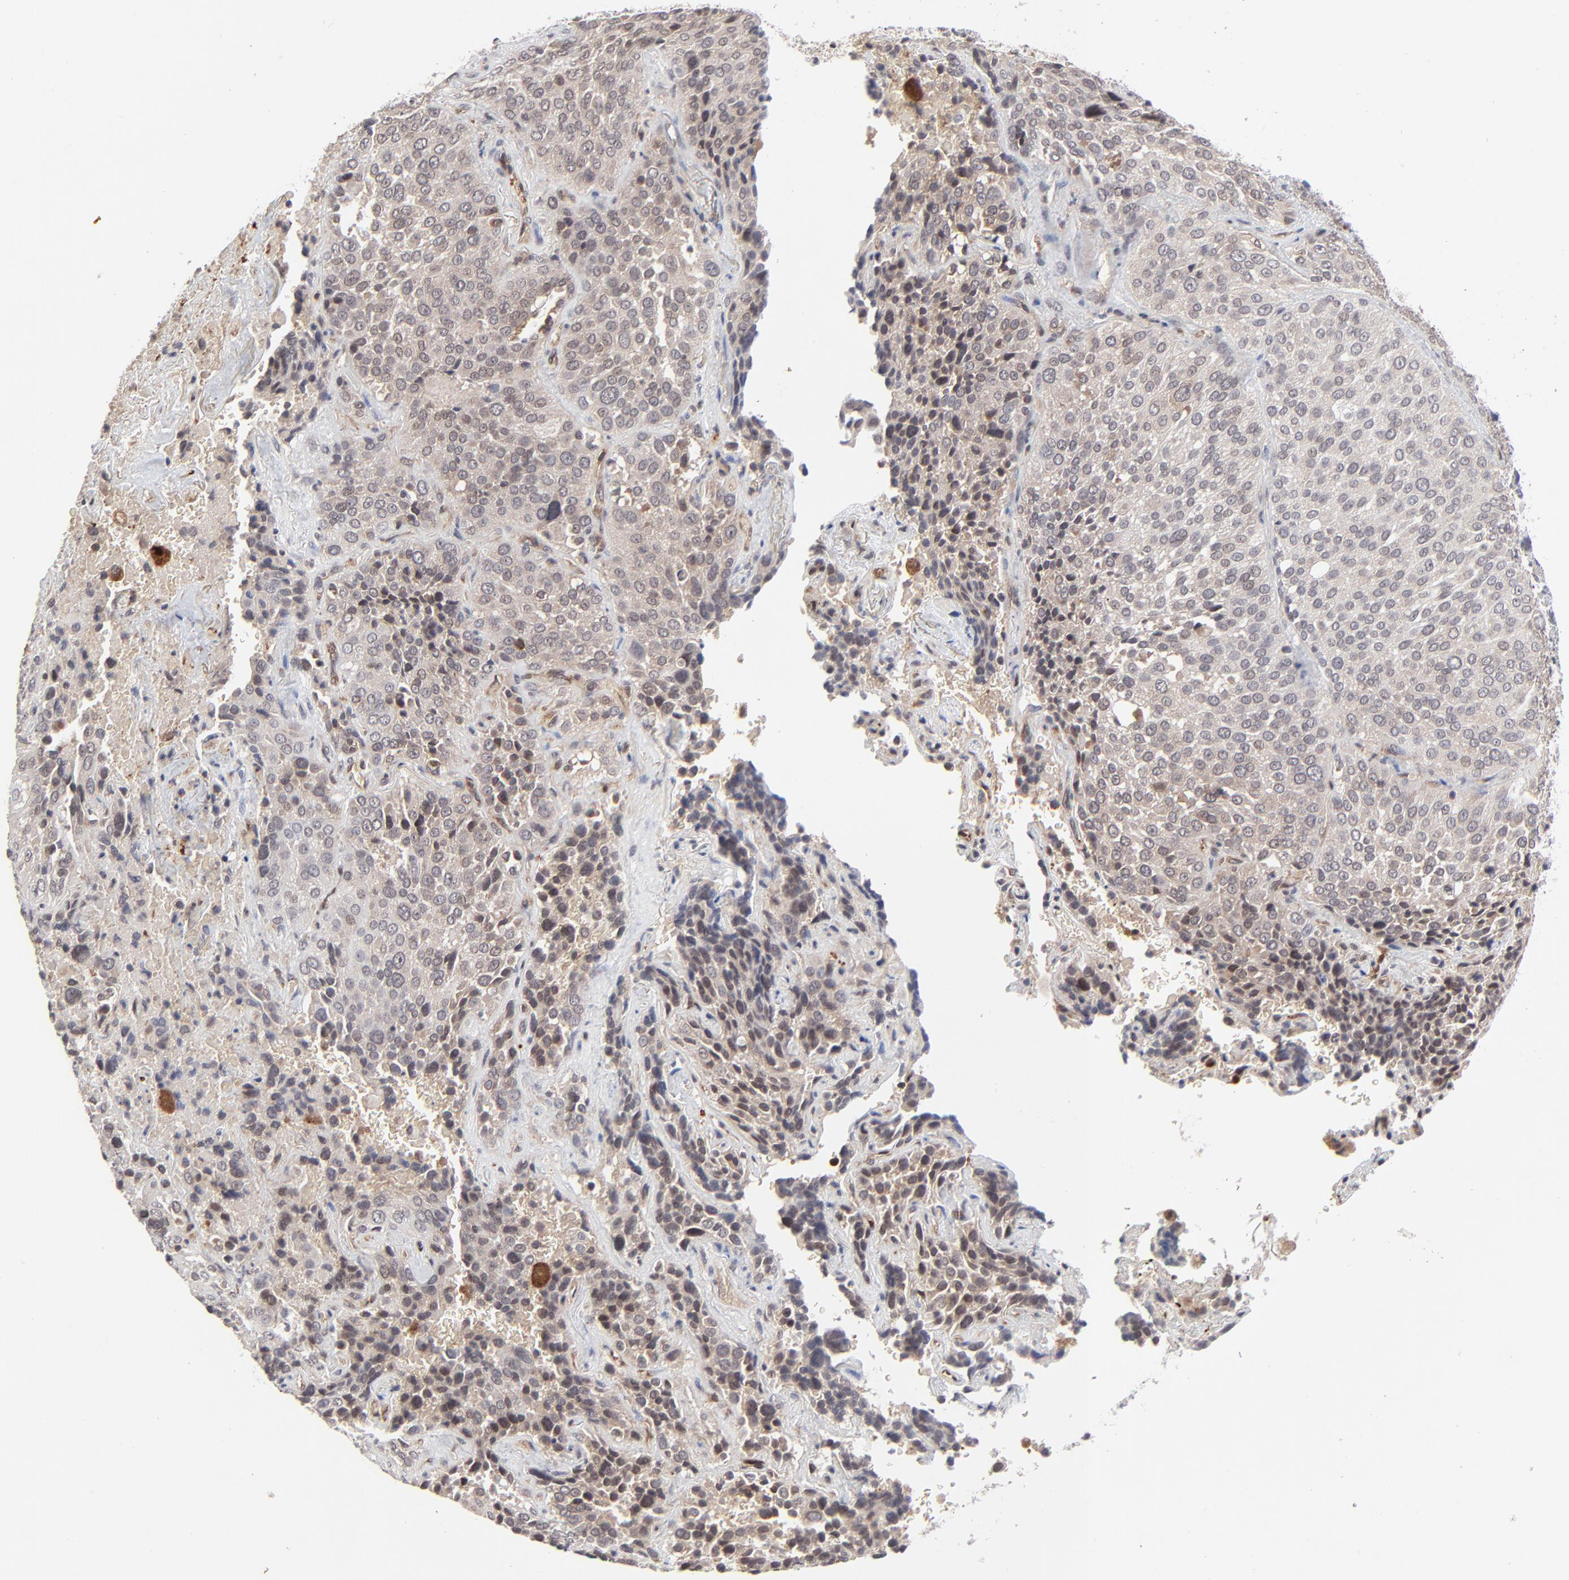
{"staining": {"intensity": "weak", "quantity": "25%-75%", "location": "cytoplasmic/membranous"}, "tissue": "lung cancer", "cell_type": "Tumor cells", "image_type": "cancer", "snomed": [{"axis": "morphology", "description": "Squamous cell carcinoma, NOS"}, {"axis": "topography", "description": "Lung"}], "caption": "The micrograph exhibits staining of lung cancer, revealing weak cytoplasmic/membranous protein positivity (brown color) within tumor cells. (DAB = brown stain, brightfield microscopy at high magnification).", "gene": "CASP10", "patient": {"sex": "male", "age": 54}}